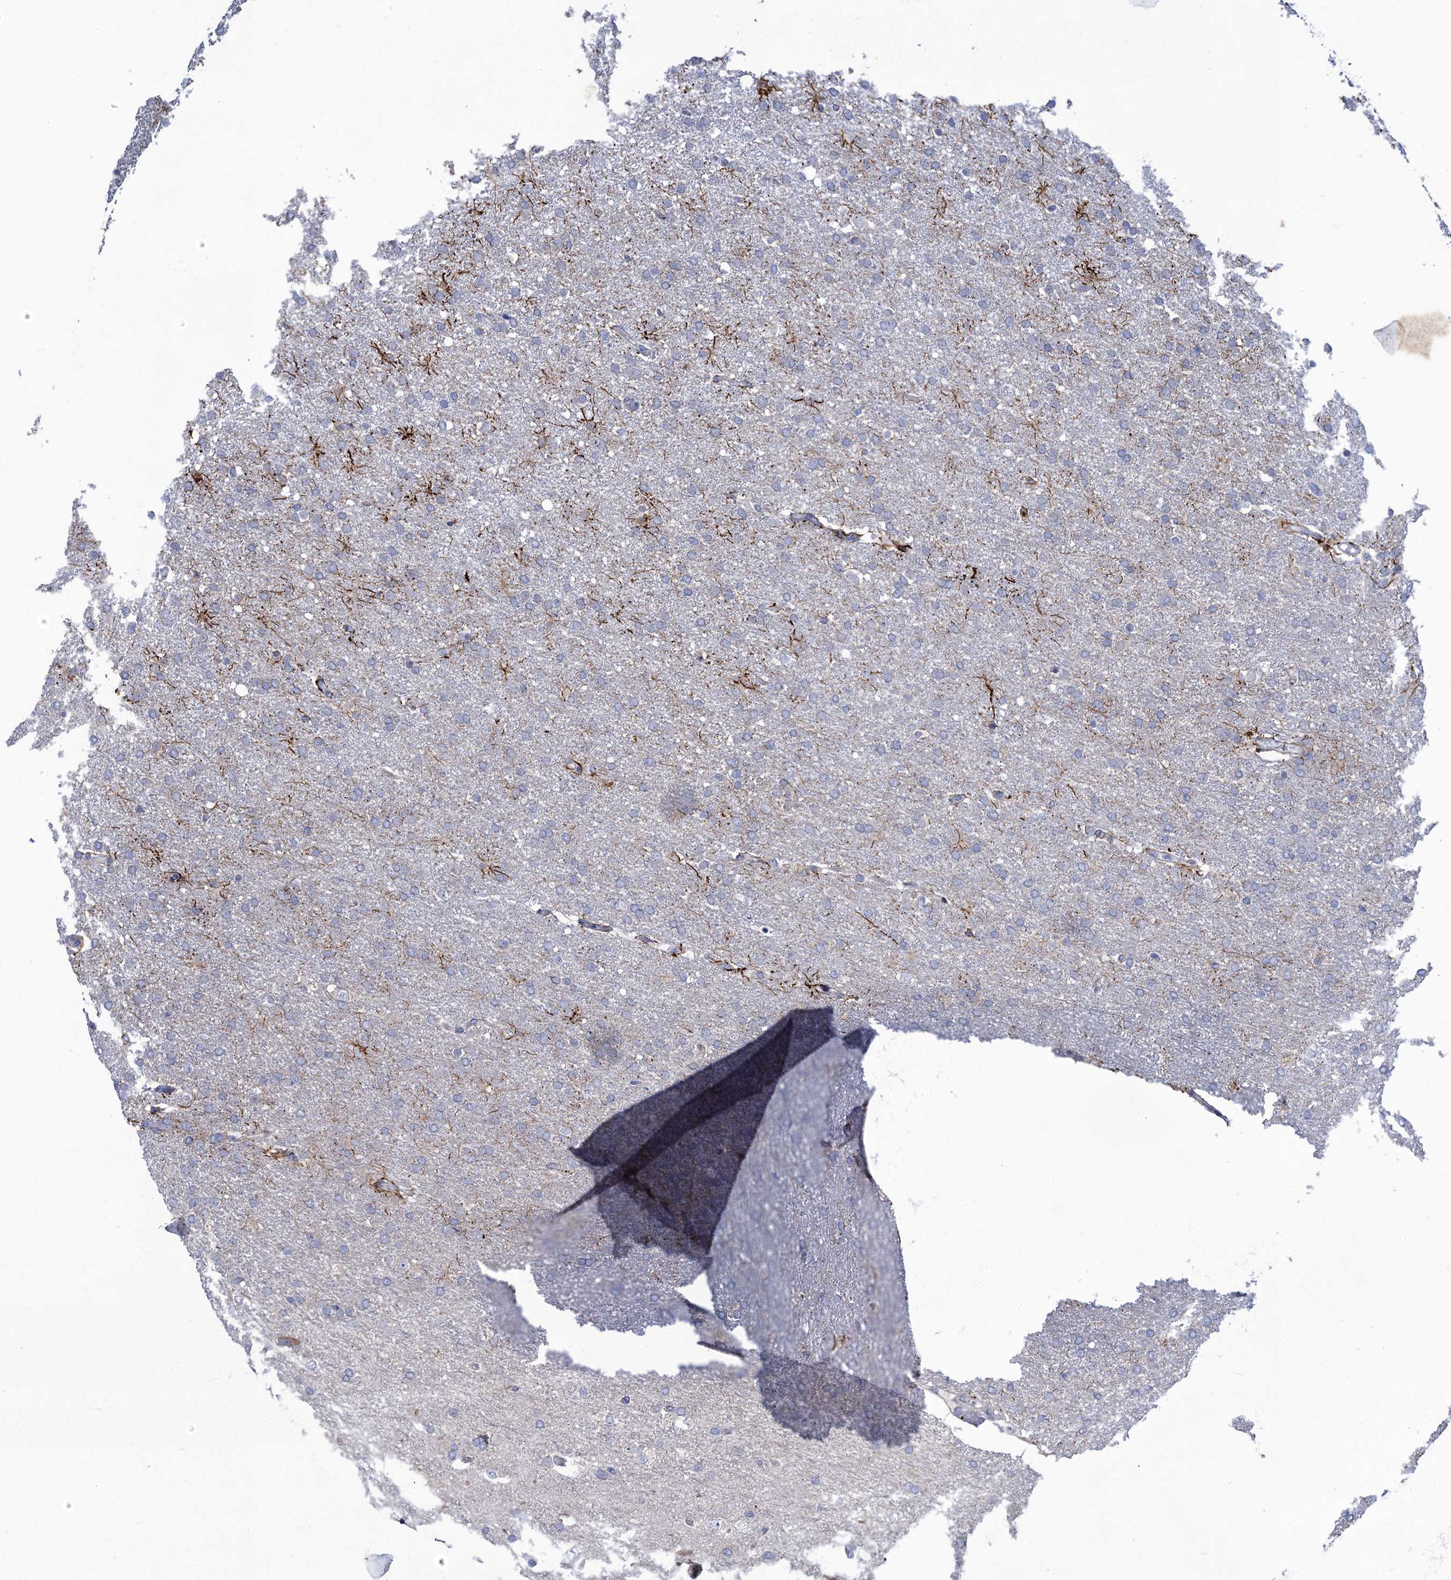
{"staining": {"intensity": "moderate", "quantity": "<25%", "location": "cytoplasmic/membranous"}, "tissue": "glioma", "cell_type": "Tumor cells", "image_type": "cancer", "snomed": [{"axis": "morphology", "description": "Glioma, malignant, High grade"}, {"axis": "topography", "description": "Brain"}], "caption": "High-grade glioma (malignant) stained with a brown dye demonstrates moderate cytoplasmic/membranous positive staining in about <25% of tumor cells.", "gene": "QPCTL", "patient": {"sex": "male", "age": 72}}